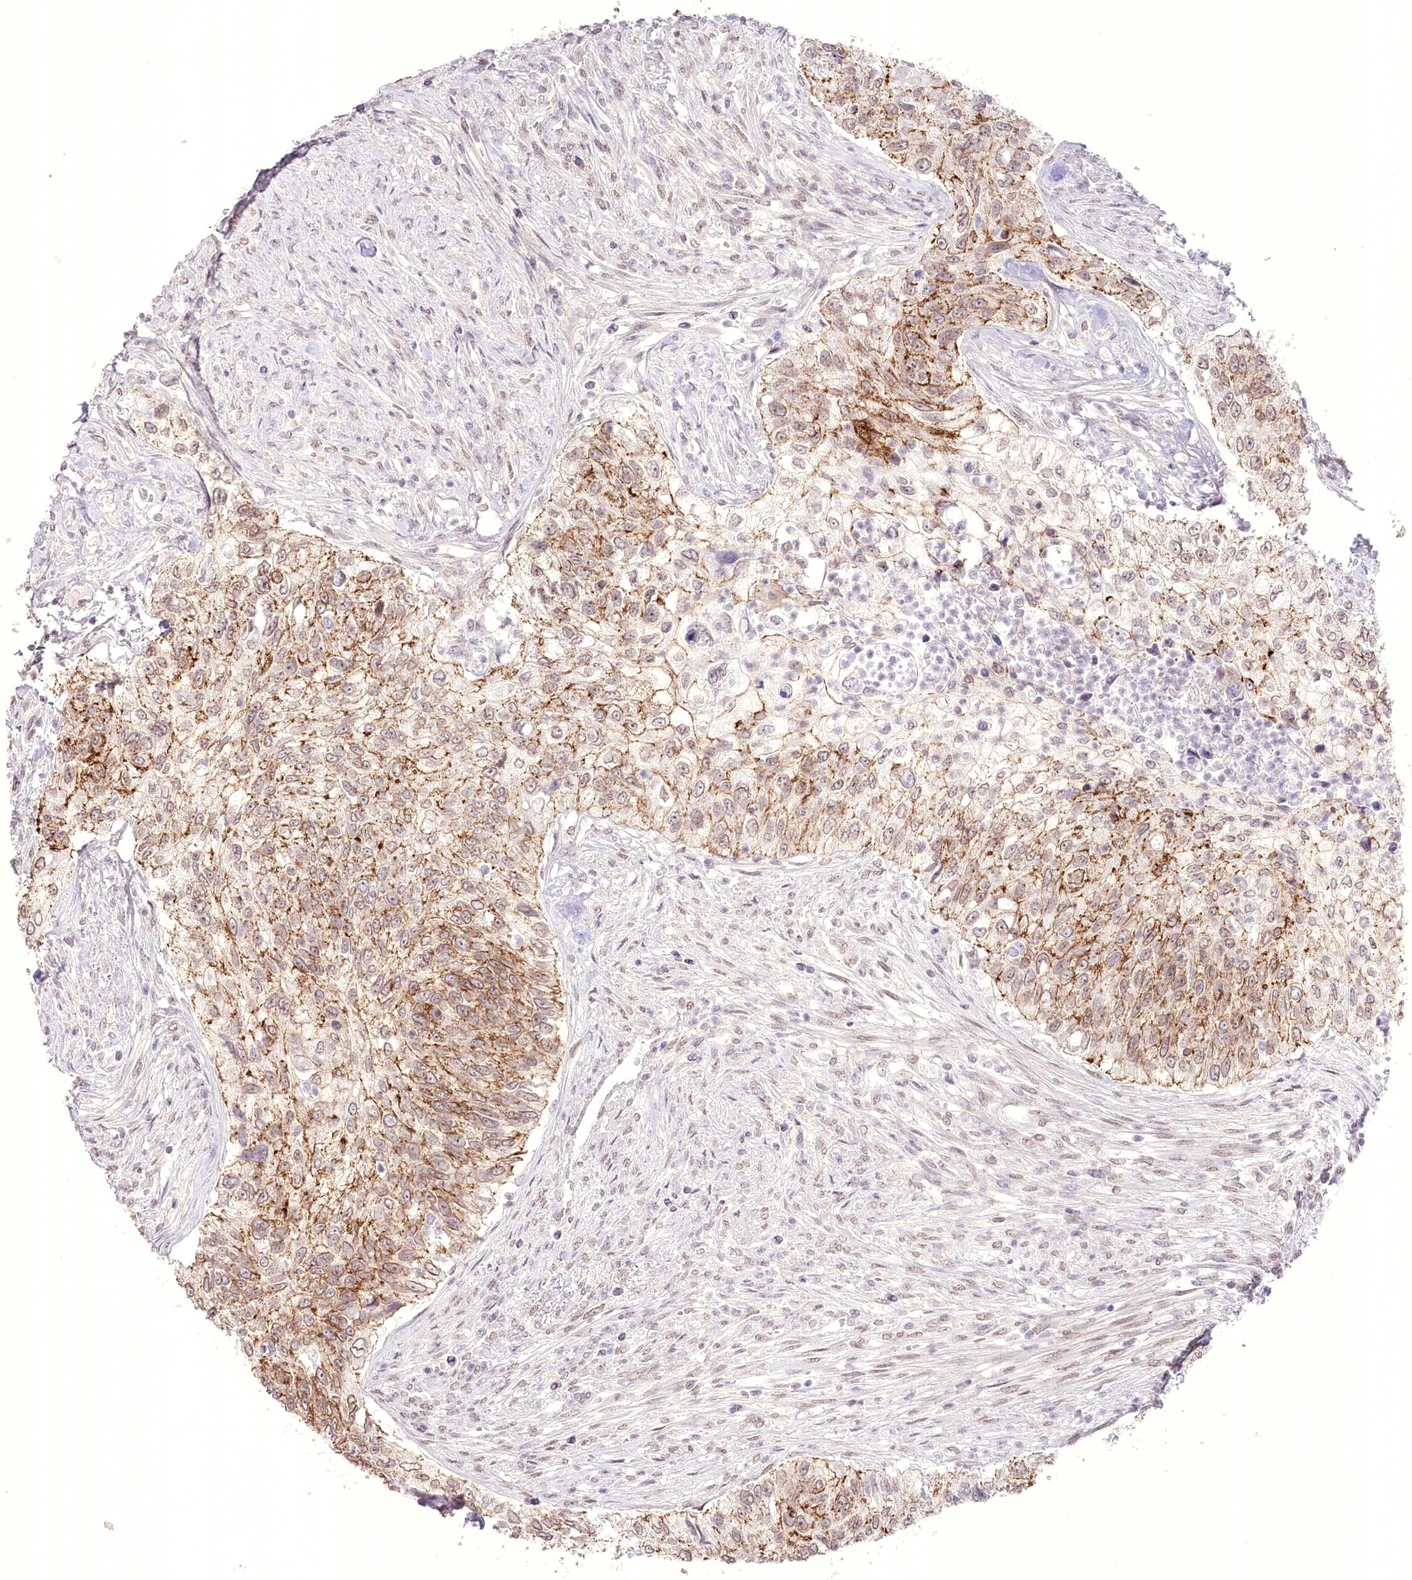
{"staining": {"intensity": "moderate", "quantity": ">75%", "location": "cytoplasmic/membranous"}, "tissue": "urothelial cancer", "cell_type": "Tumor cells", "image_type": "cancer", "snomed": [{"axis": "morphology", "description": "Urothelial carcinoma, High grade"}, {"axis": "topography", "description": "Urinary bladder"}], "caption": "IHC (DAB (3,3'-diaminobenzidine)) staining of high-grade urothelial carcinoma displays moderate cytoplasmic/membranous protein expression in about >75% of tumor cells.", "gene": "SLC39A10", "patient": {"sex": "female", "age": 60}}